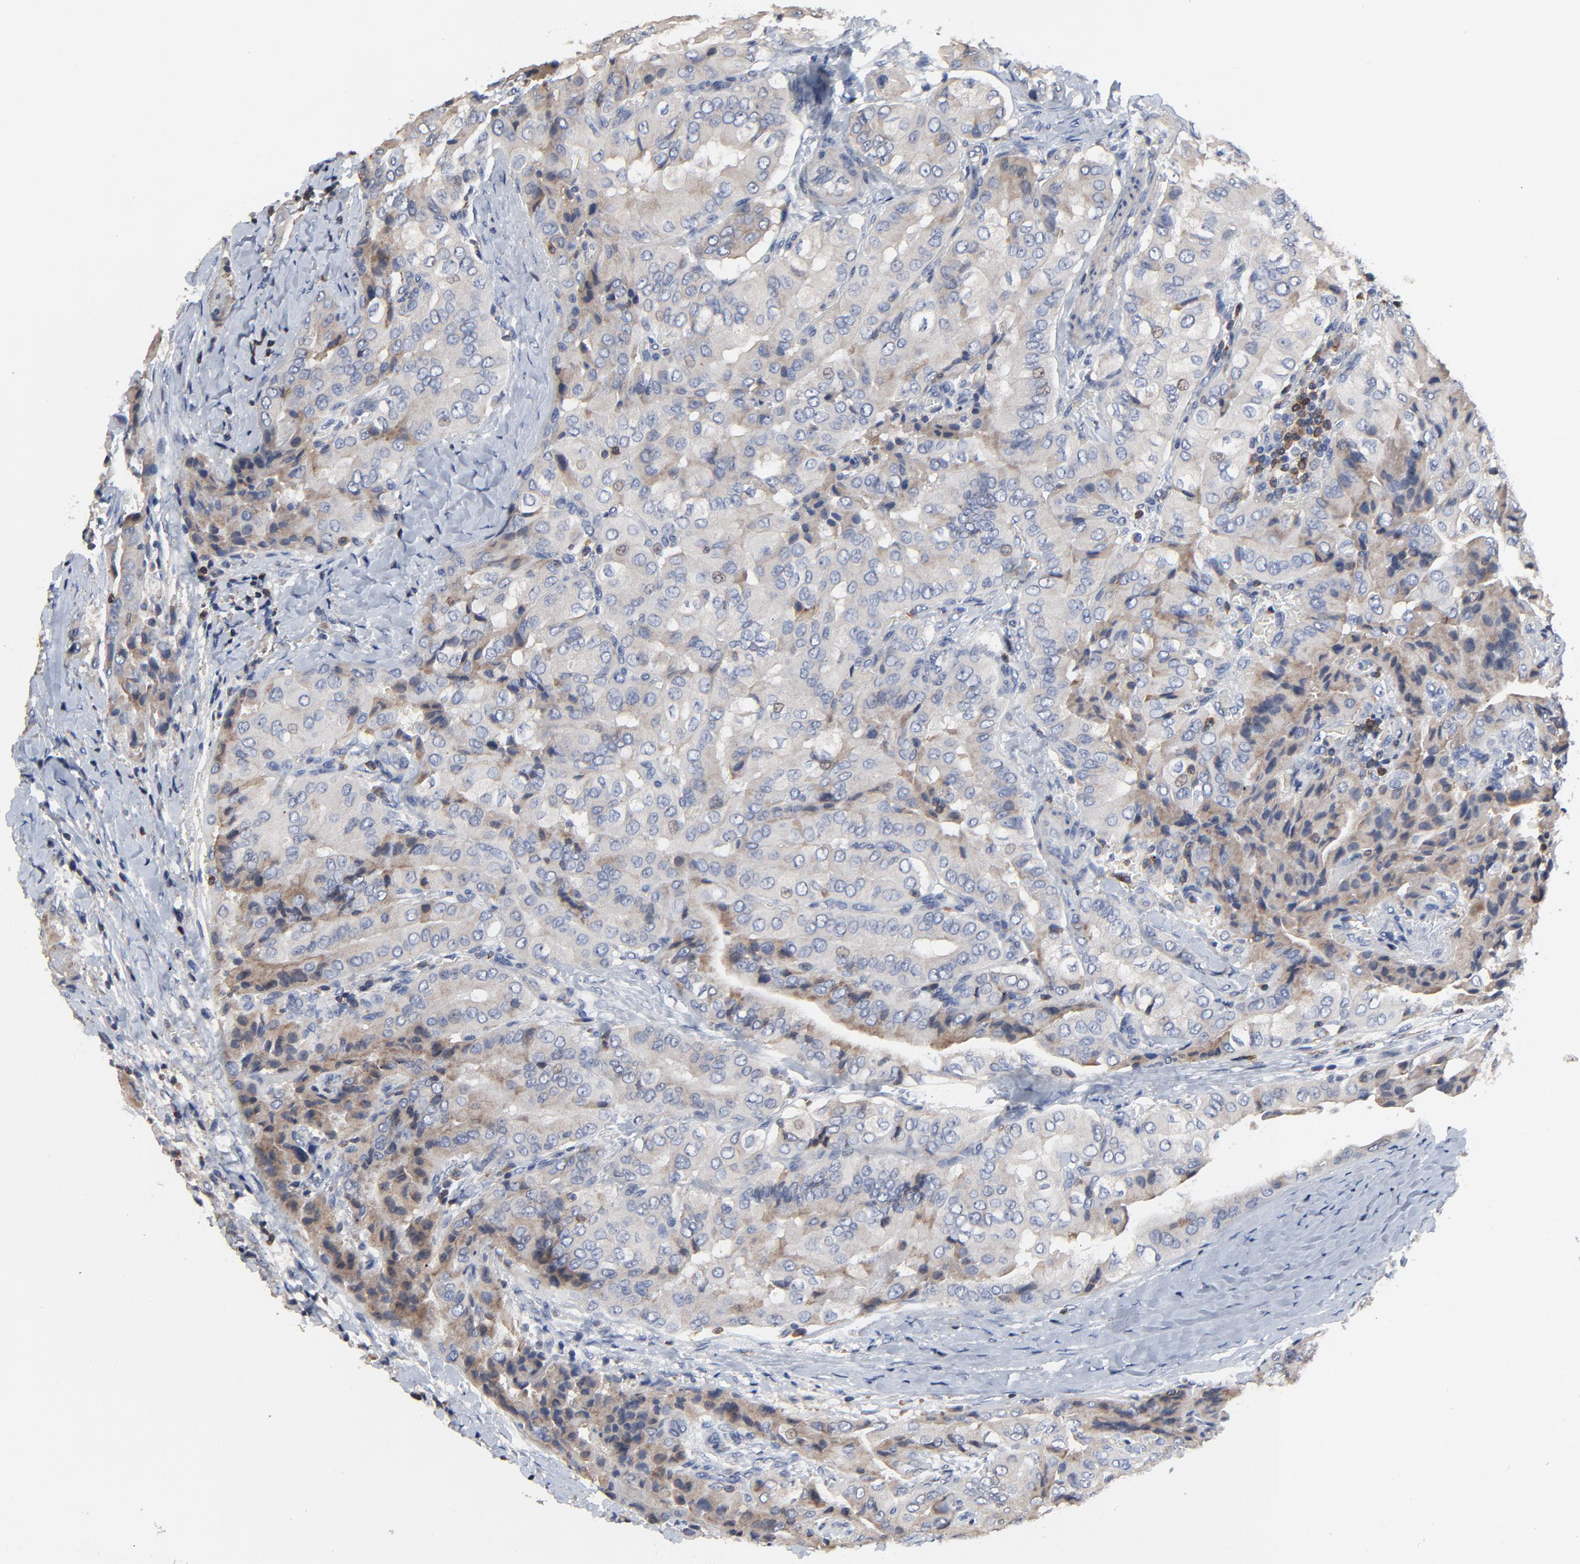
{"staining": {"intensity": "weak", "quantity": "<25%", "location": "cytoplasmic/membranous"}, "tissue": "thyroid cancer", "cell_type": "Tumor cells", "image_type": "cancer", "snomed": [{"axis": "morphology", "description": "Papillary adenocarcinoma, NOS"}, {"axis": "topography", "description": "Thyroid gland"}], "caption": "Immunohistochemistry micrograph of human thyroid cancer (papillary adenocarcinoma) stained for a protein (brown), which shows no staining in tumor cells.", "gene": "SKAP1", "patient": {"sex": "female", "age": 71}}